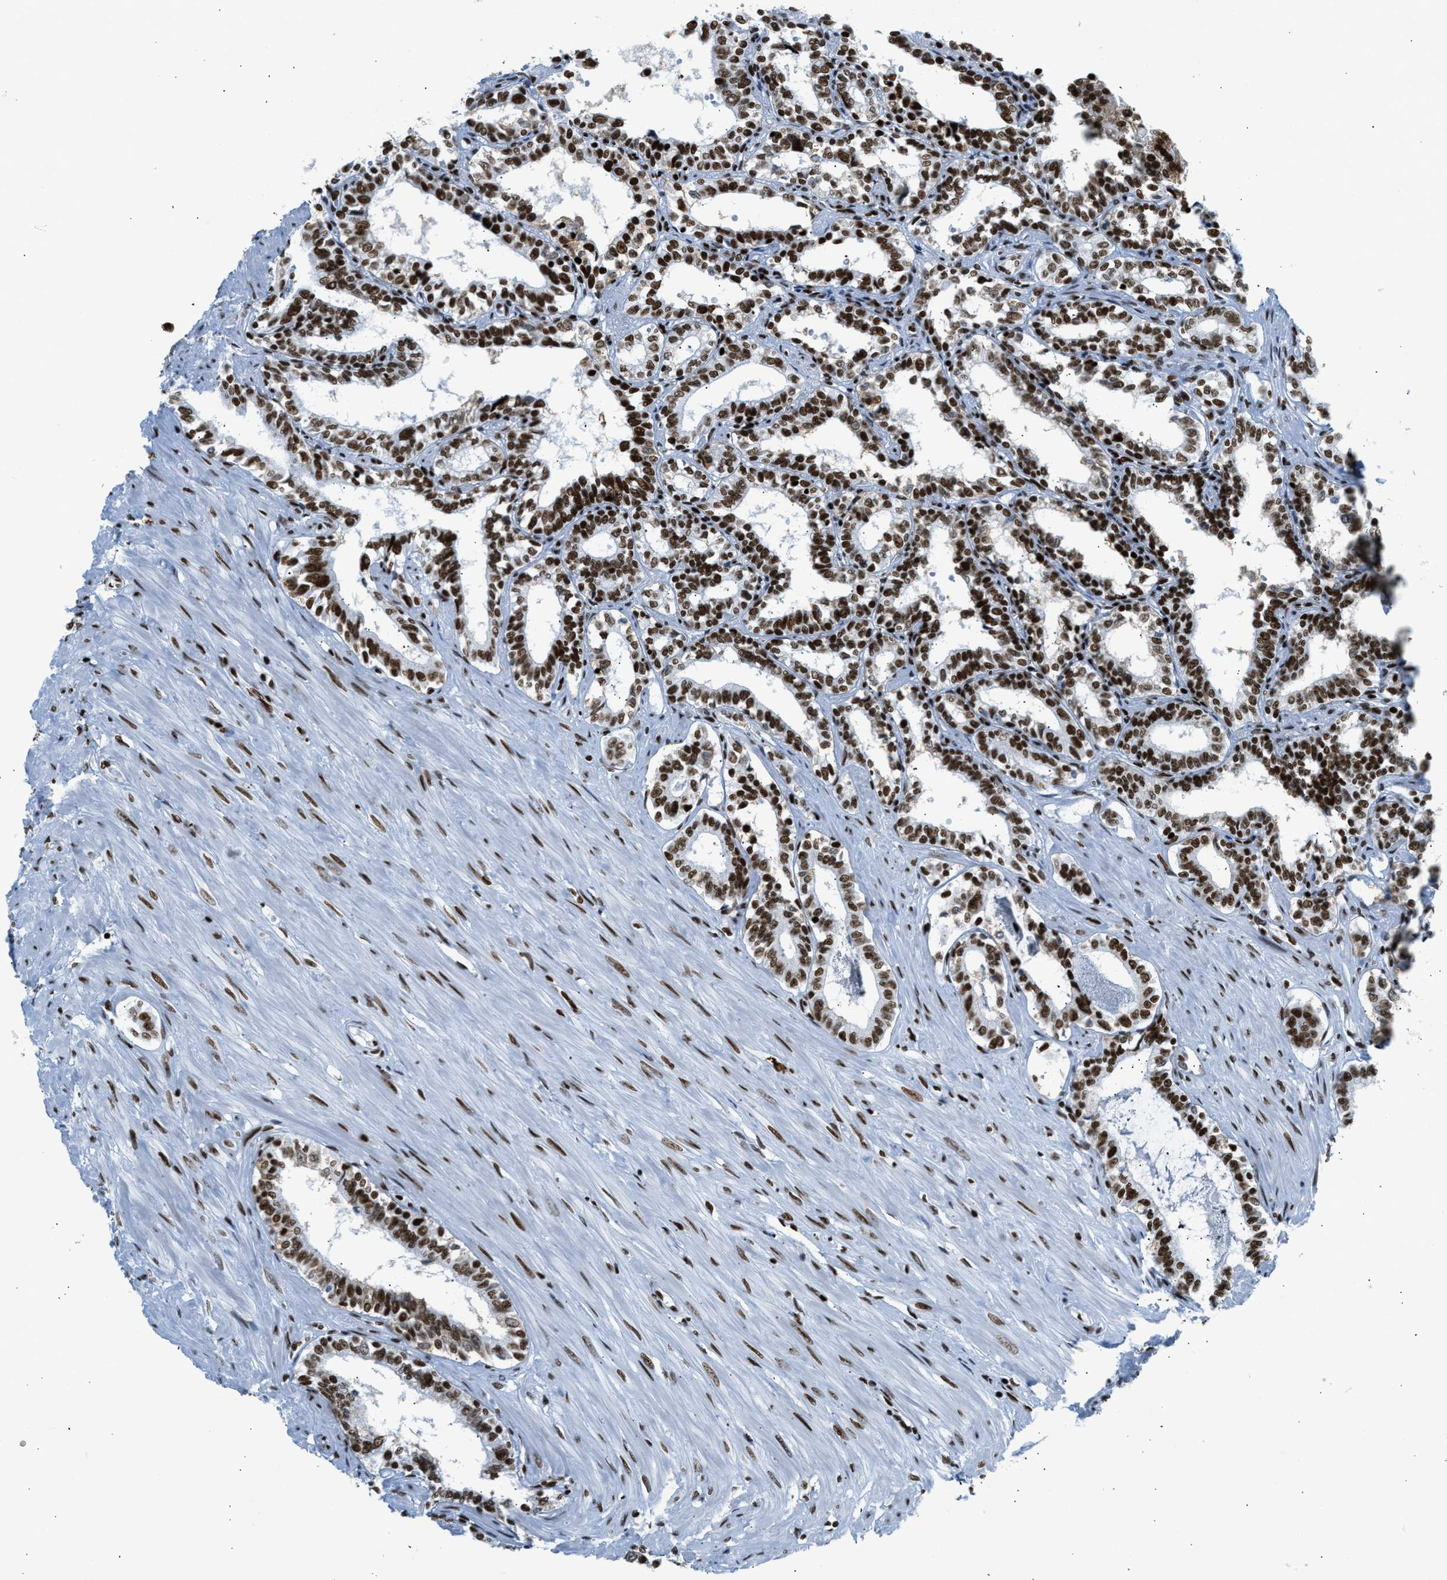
{"staining": {"intensity": "strong", "quantity": ">75%", "location": "nuclear"}, "tissue": "seminal vesicle", "cell_type": "Glandular cells", "image_type": "normal", "snomed": [{"axis": "morphology", "description": "Normal tissue, NOS"}, {"axis": "morphology", "description": "Adenocarcinoma, High grade"}, {"axis": "topography", "description": "Prostate"}, {"axis": "topography", "description": "Seminal veicle"}], "caption": "A high-resolution histopathology image shows immunohistochemistry (IHC) staining of unremarkable seminal vesicle, which reveals strong nuclear positivity in about >75% of glandular cells.", "gene": "PIF1", "patient": {"sex": "male", "age": 55}}